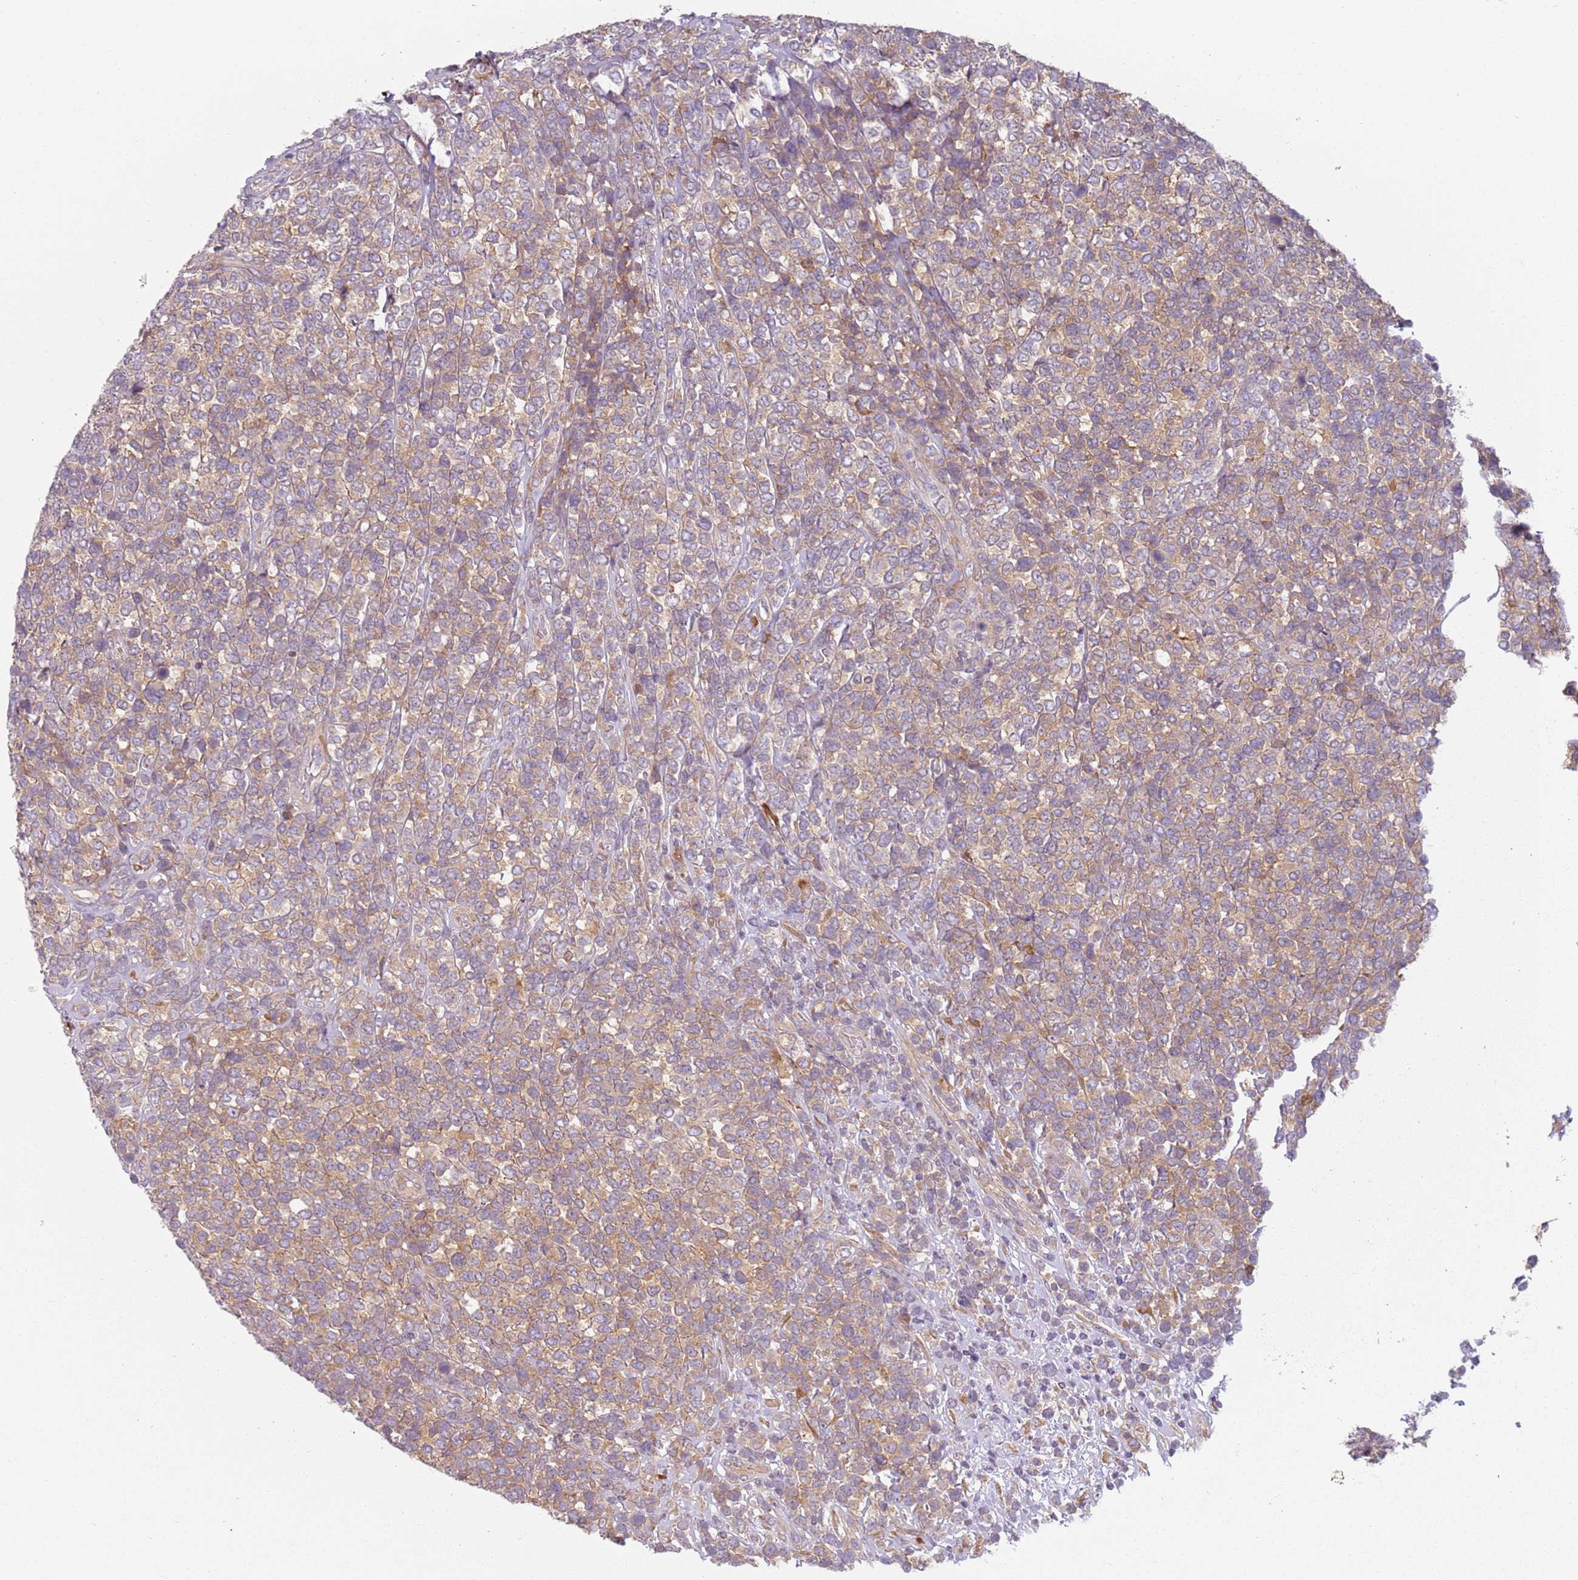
{"staining": {"intensity": "weak", "quantity": "25%-75%", "location": "cytoplasmic/membranous"}, "tissue": "lymphoma", "cell_type": "Tumor cells", "image_type": "cancer", "snomed": [{"axis": "morphology", "description": "Malignant lymphoma, non-Hodgkin's type, High grade"}, {"axis": "topography", "description": "Soft tissue"}], "caption": "Protein analysis of high-grade malignant lymphoma, non-Hodgkin's type tissue exhibits weak cytoplasmic/membranous expression in about 25%-75% of tumor cells.", "gene": "RPS28", "patient": {"sex": "female", "age": 56}}